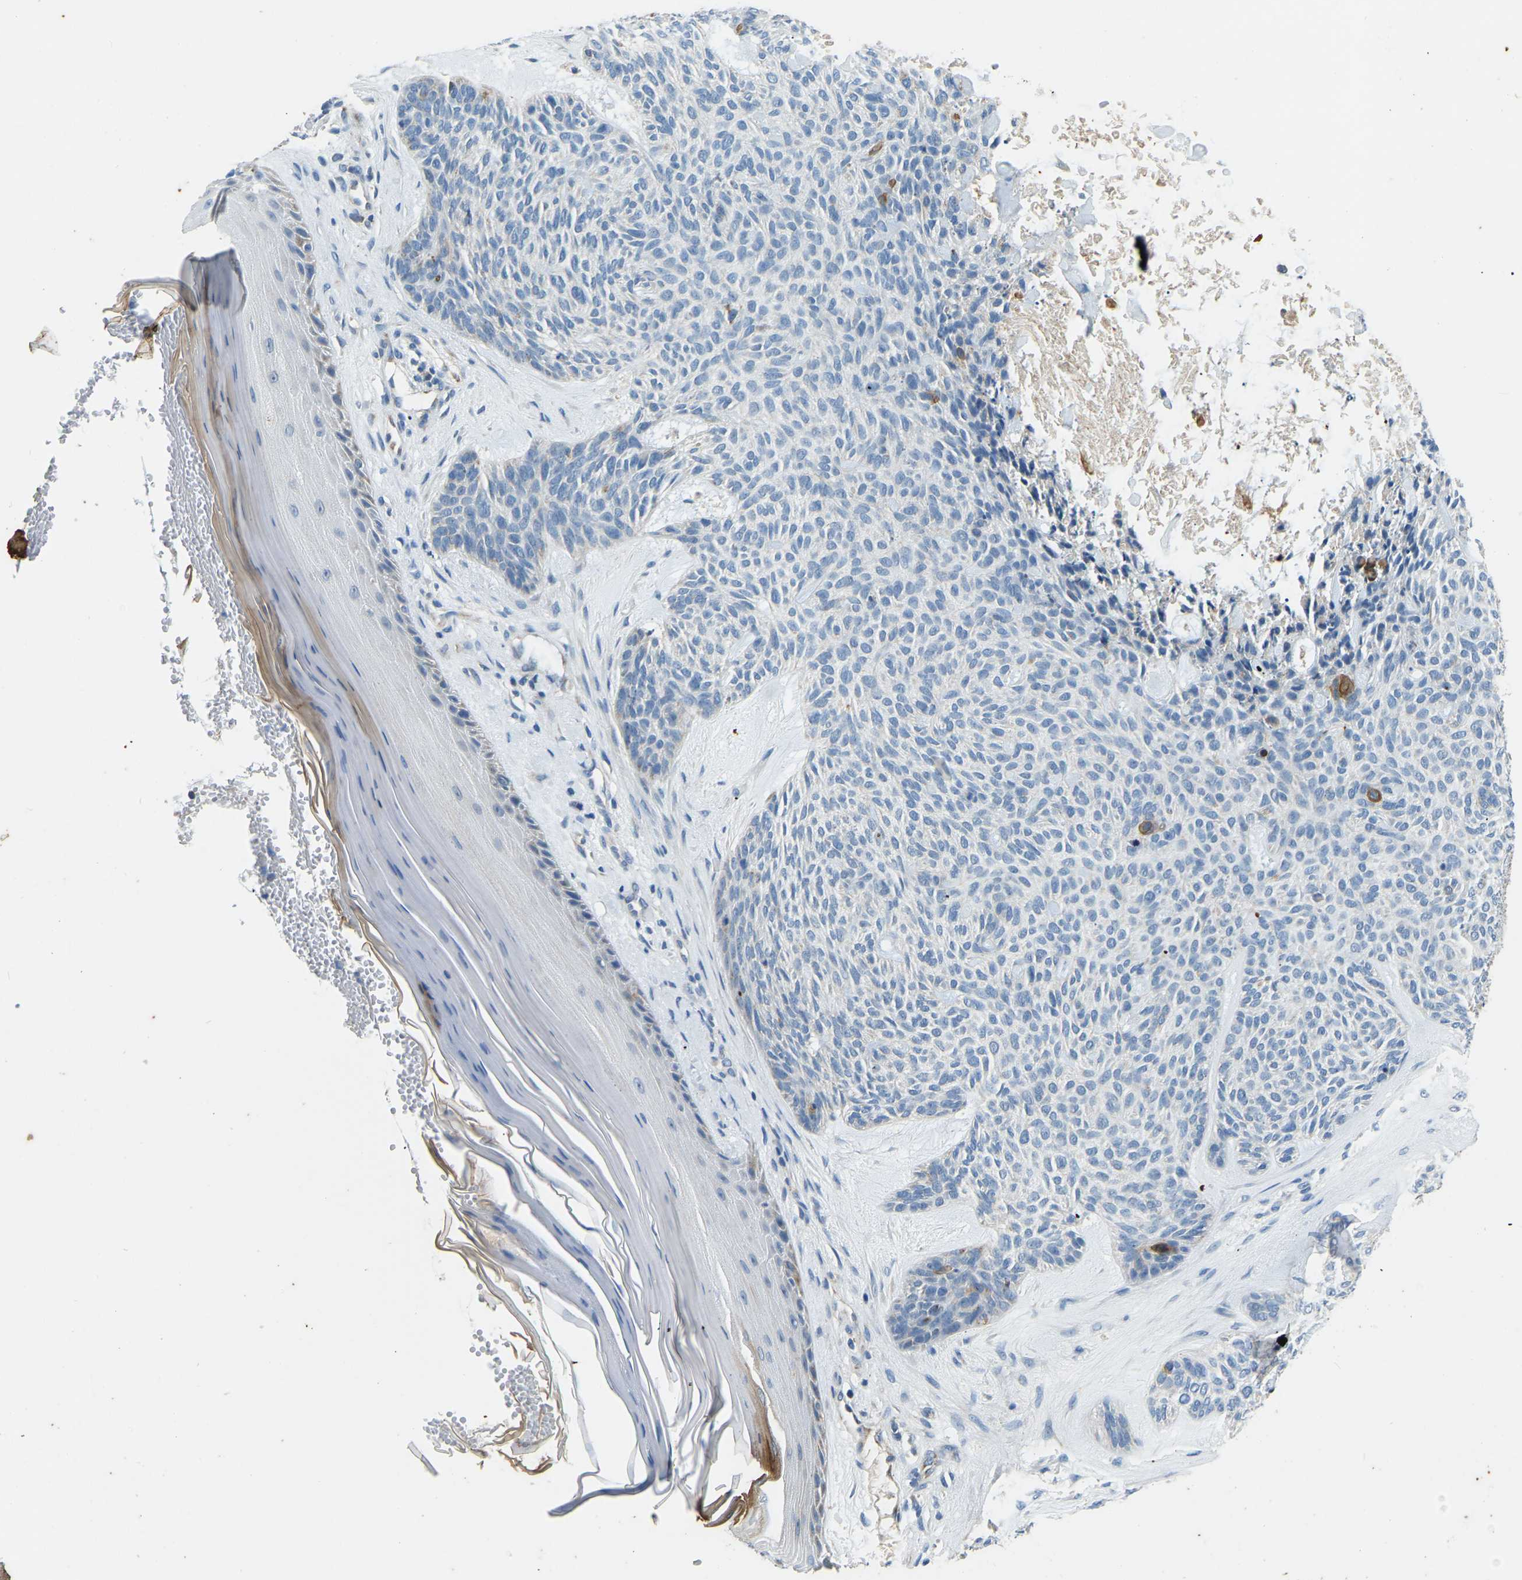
{"staining": {"intensity": "negative", "quantity": "none", "location": "none"}, "tissue": "skin cancer", "cell_type": "Tumor cells", "image_type": "cancer", "snomed": [{"axis": "morphology", "description": "Basal cell carcinoma"}, {"axis": "topography", "description": "Skin"}], "caption": "The micrograph displays no significant staining in tumor cells of basal cell carcinoma (skin). (DAB immunohistochemistry (IHC) with hematoxylin counter stain).", "gene": "ZNF200", "patient": {"sex": "male", "age": 55}}